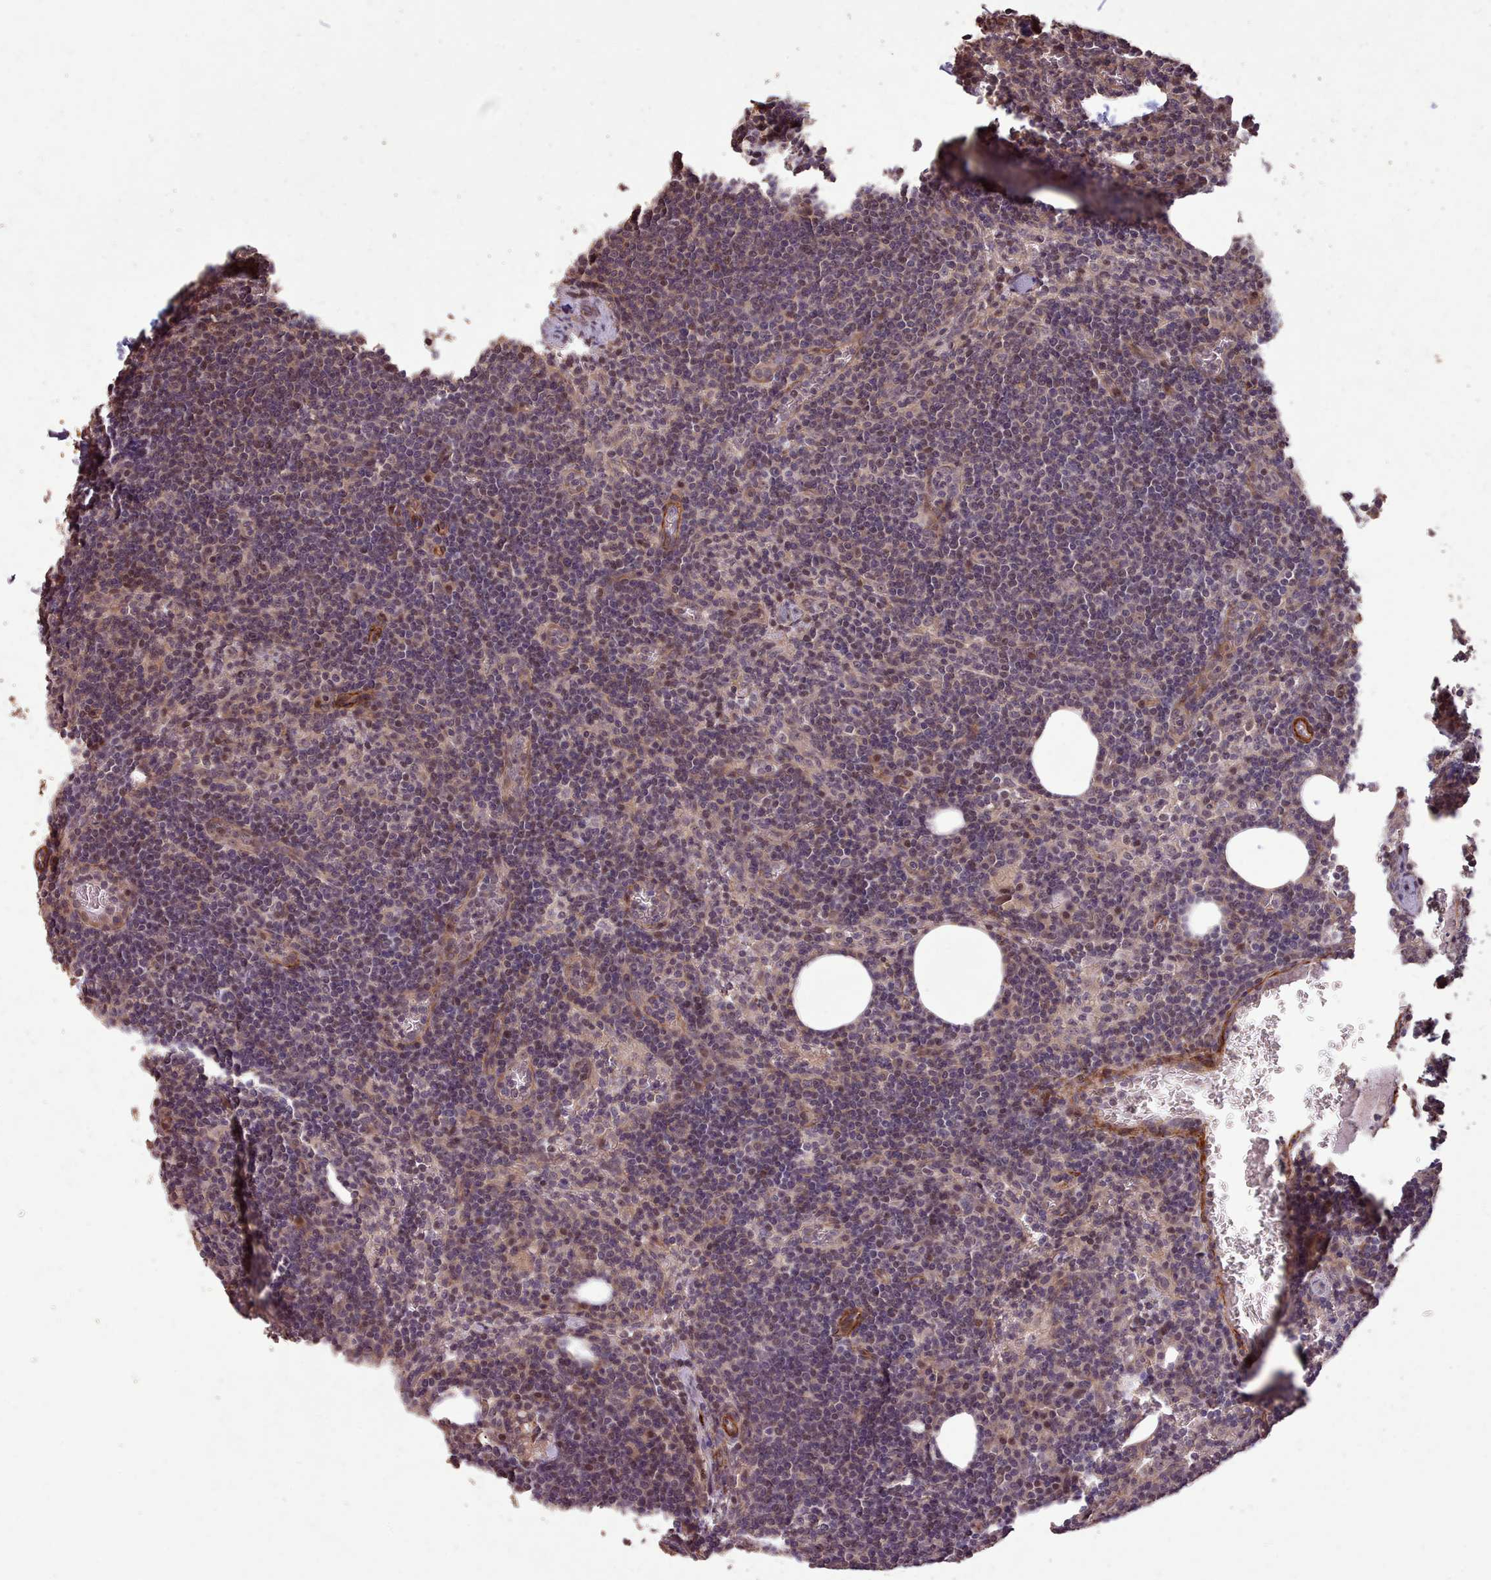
{"staining": {"intensity": "weak", "quantity": "<25%", "location": "nuclear"}, "tissue": "lymph node", "cell_type": "Germinal center cells", "image_type": "normal", "snomed": [{"axis": "morphology", "description": "Normal tissue, NOS"}, {"axis": "topography", "description": "Lymph node"}], "caption": "DAB (3,3'-diaminobenzidine) immunohistochemical staining of unremarkable human lymph node reveals no significant staining in germinal center cells. Brightfield microscopy of immunohistochemistry stained with DAB (brown) and hematoxylin (blue), captured at high magnification.", "gene": "NLRC4", "patient": {"sex": "female", "age": 27}}